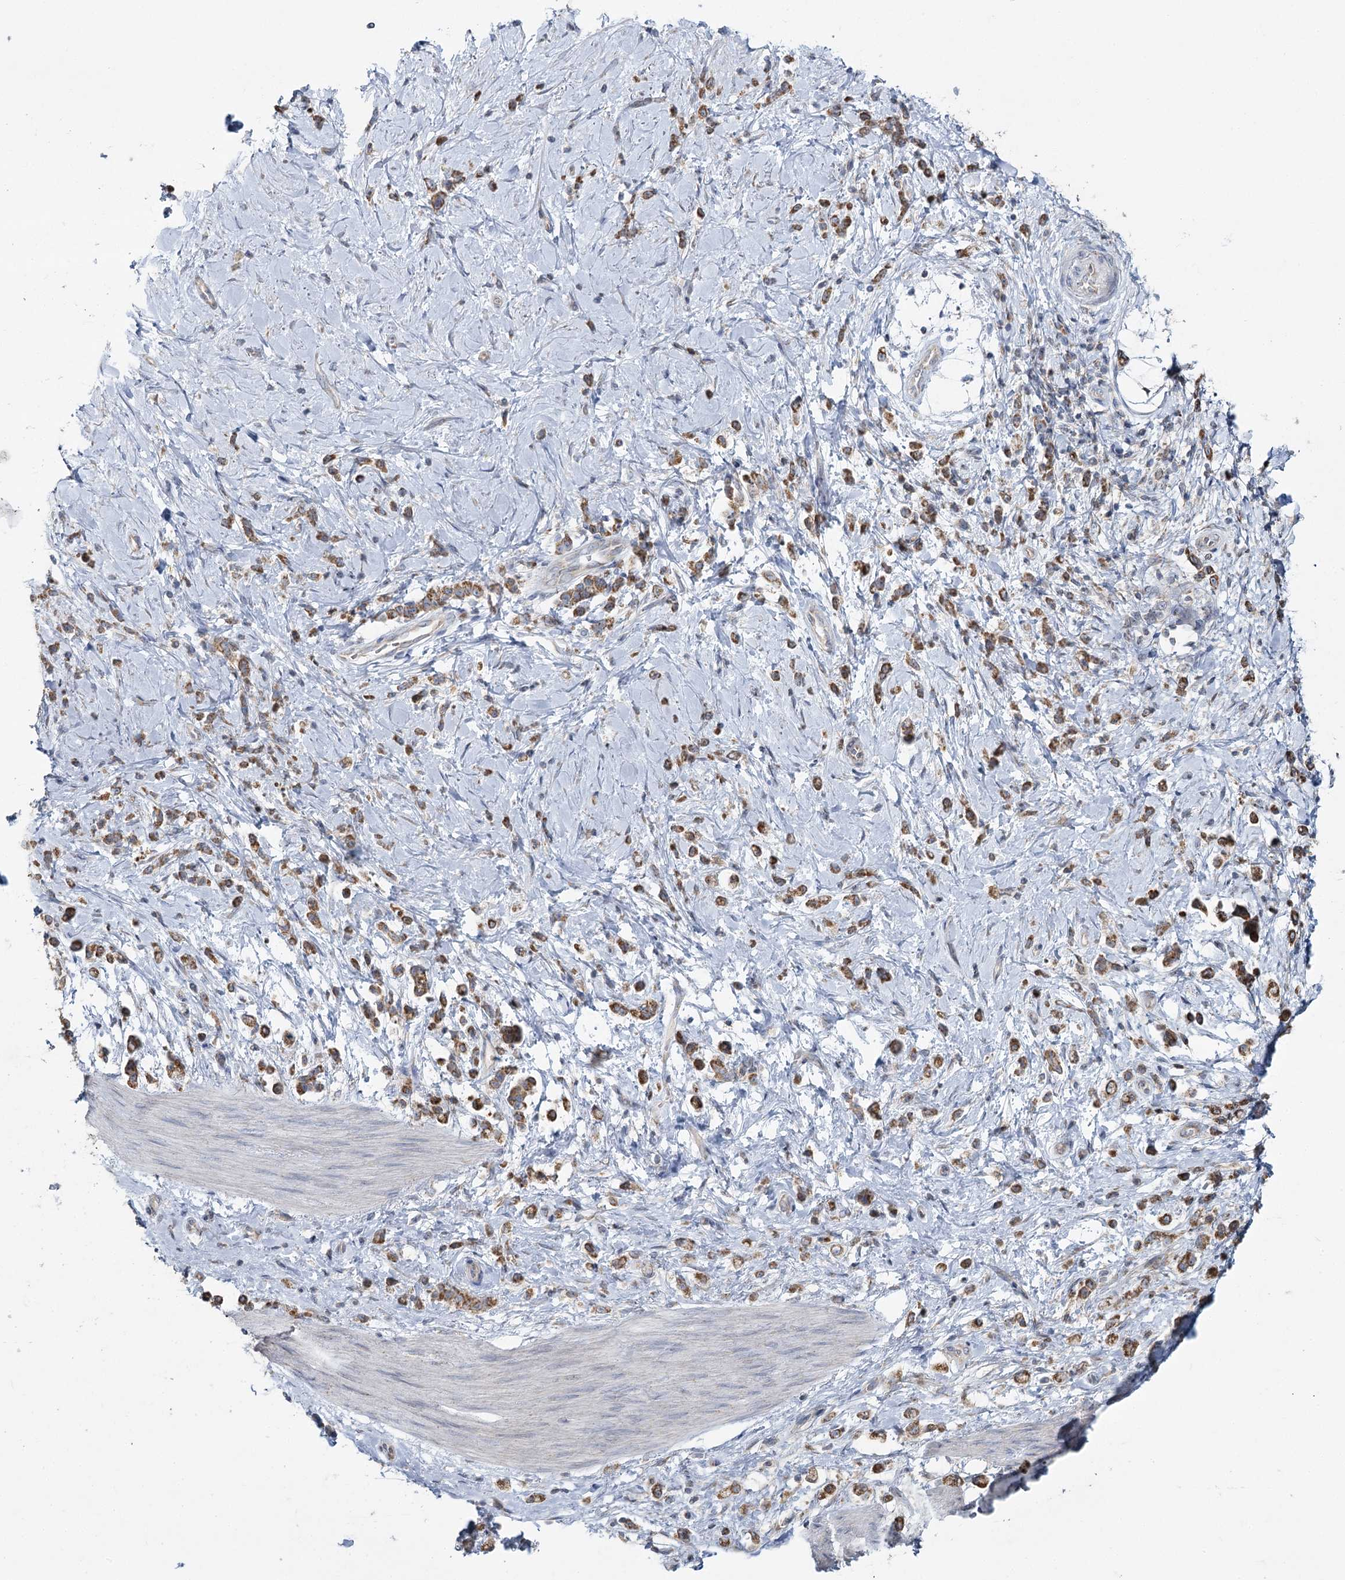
{"staining": {"intensity": "moderate", "quantity": ">75%", "location": "cytoplasmic/membranous"}, "tissue": "stomach cancer", "cell_type": "Tumor cells", "image_type": "cancer", "snomed": [{"axis": "morphology", "description": "Adenocarcinoma, NOS"}, {"axis": "topography", "description": "Stomach"}], "caption": "Human stomach cancer (adenocarcinoma) stained for a protein (brown) reveals moderate cytoplasmic/membranous positive staining in about >75% of tumor cells.", "gene": "ACOX2", "patient": {"sex": "female", "age": 60}}